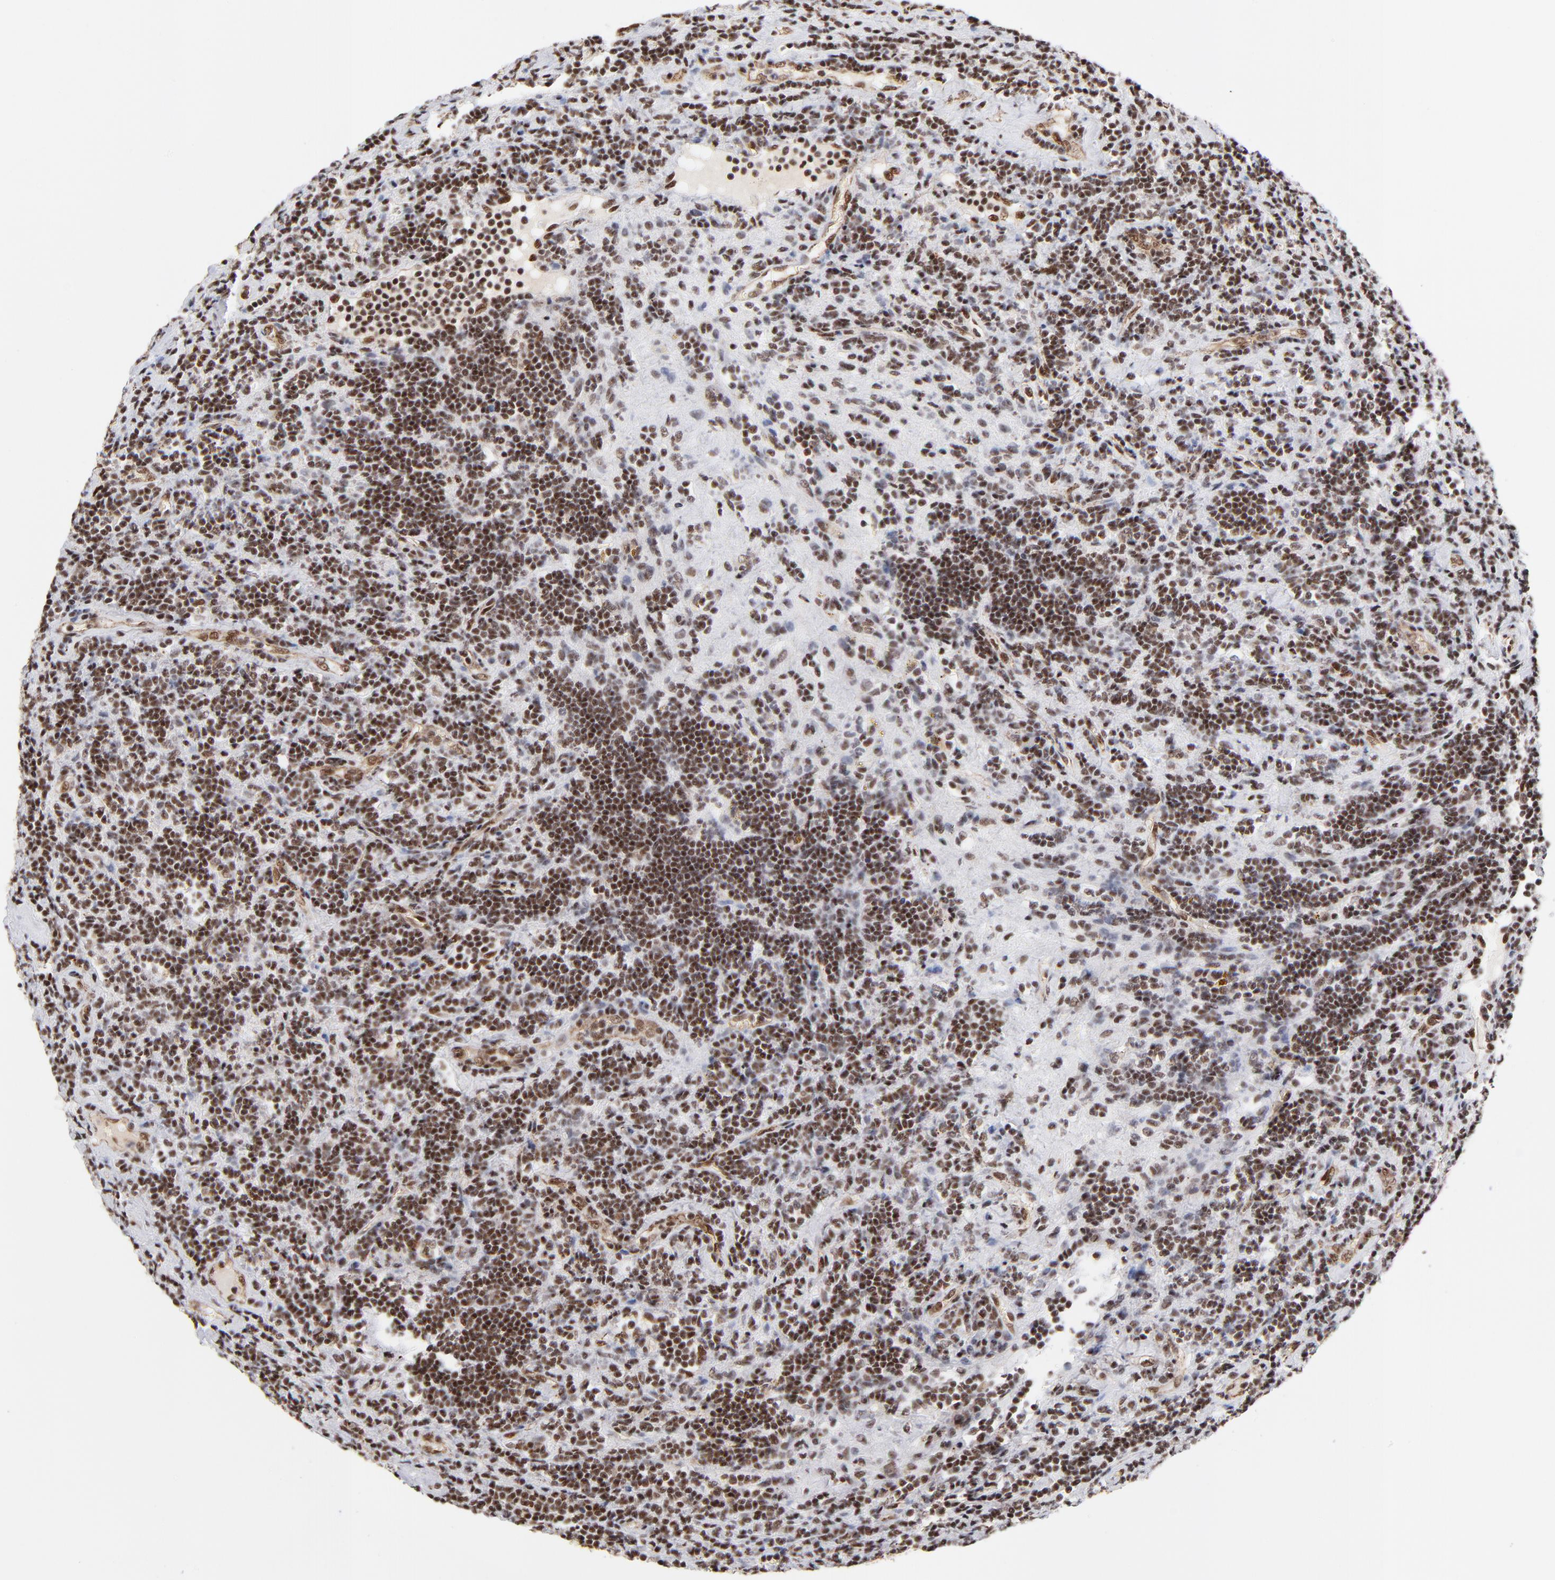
{"staining": {"intensity": "strong", "quantity": ">75%", "location": "nuclear"}, "tissue": "lymphoma", "cell_type": "Tumor cells", "image_type": "cancer", "snomed": [{"axis": "morphology", "description": "Malignant lymphoma, non-Hodgkin's type, Low grade"}, {"axis": "topography", "description": "Lymph node"}], "caption": "The micrograph reveals staining of lymphoma, revealing strong nuclear protein expression (brown color) within tumor cells.", "gene": "GABPA", "patient": {"sex": "male", "age": 70}}